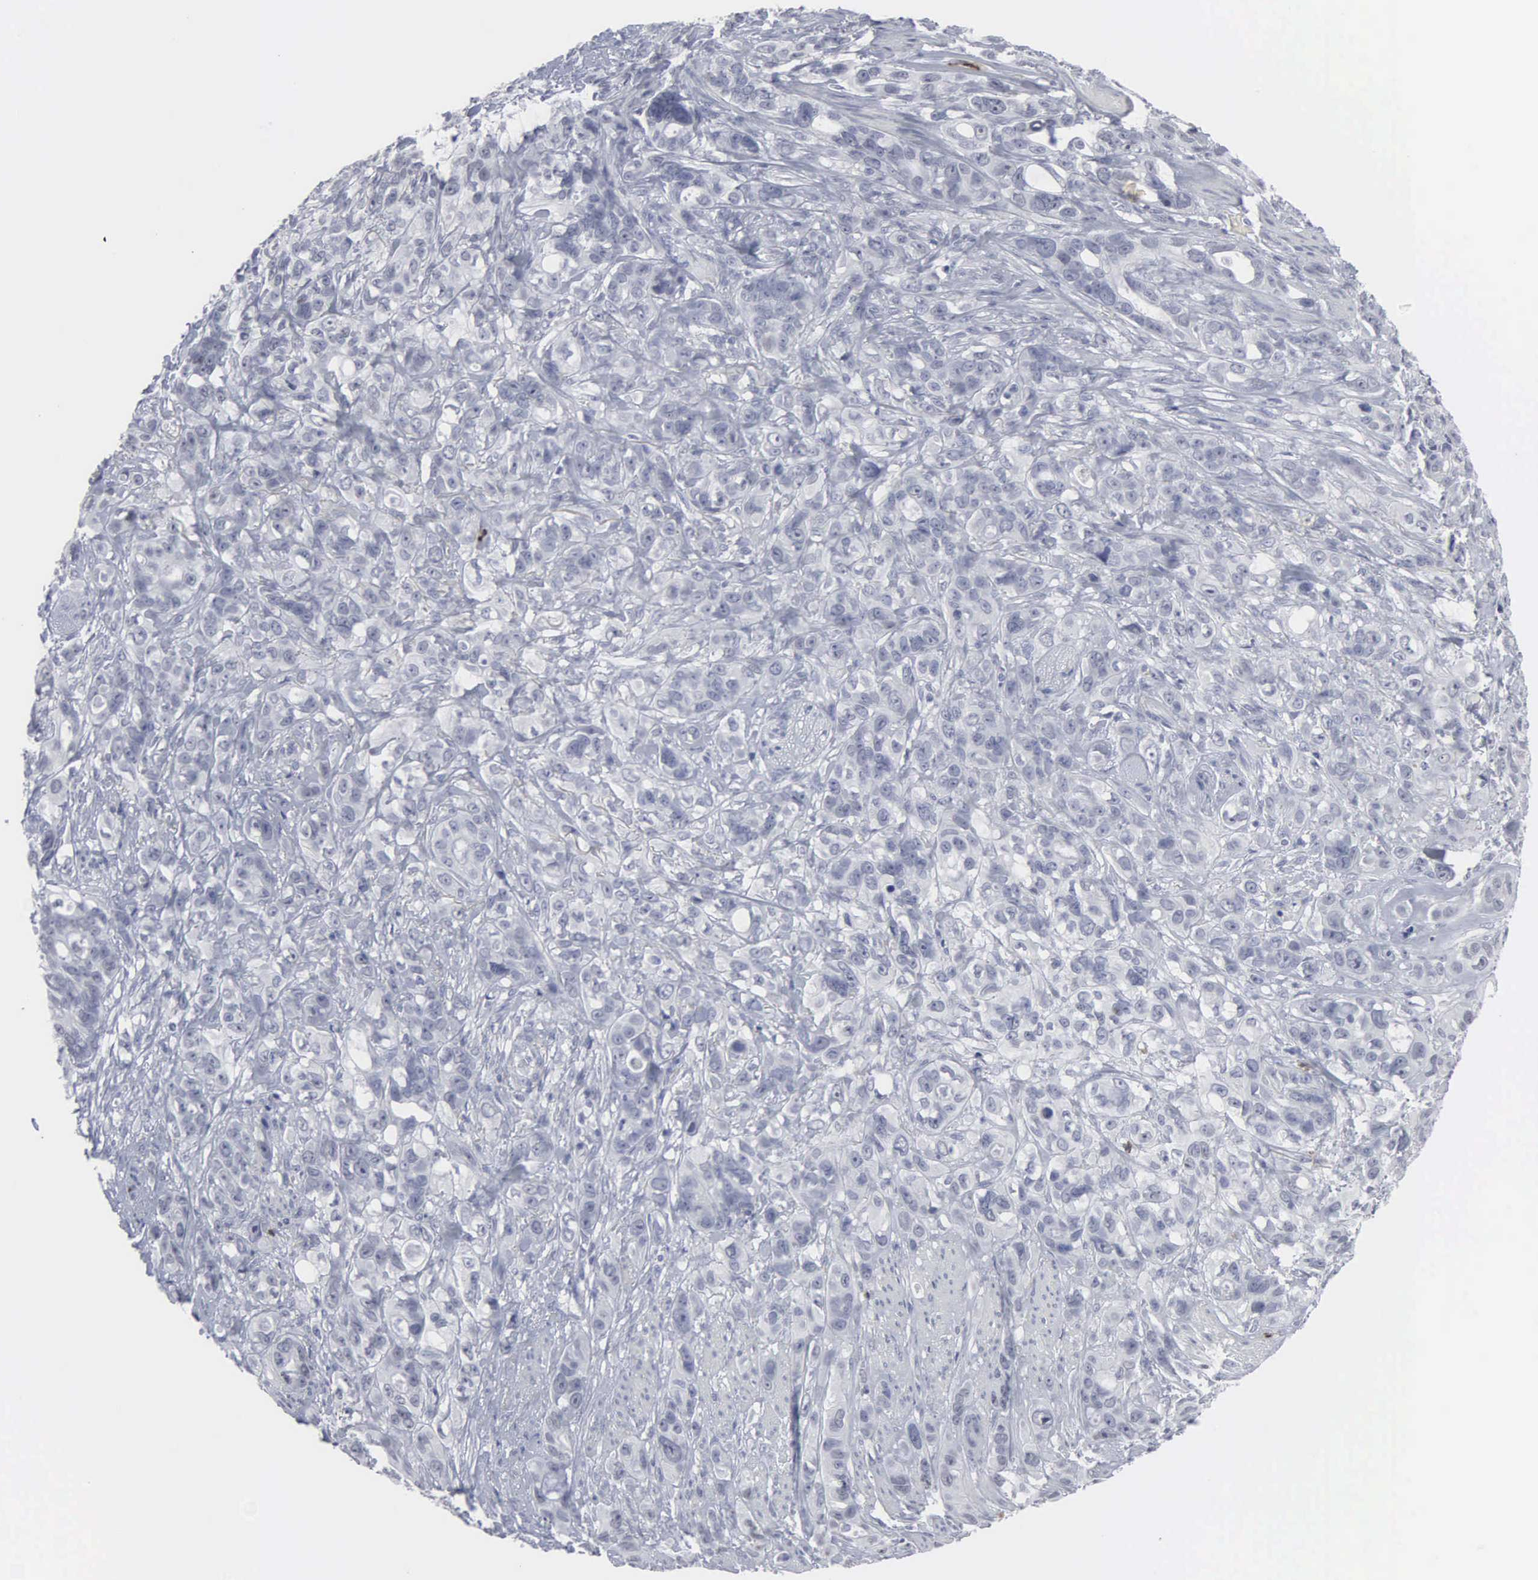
{"staining": {"intensity": "negative", "quantity": "none", "location": "none"}, "tissue": "stomach cancer", "cell_type": "Tumor cells", "image_type": "cancer", "snomed": [{"axis": "morphology", "description": "Adenocarcinoma, NOS"}, {"axis": "topography", "description": "Stomach, upper"}], "caption": "Adenocarcinoma (stomach) stained for a protein using immunohistochemistry (IHC) shows no expression tumor cells.", "gene": "SPIN3", "patient": {"sex": "male", "age": 47}}